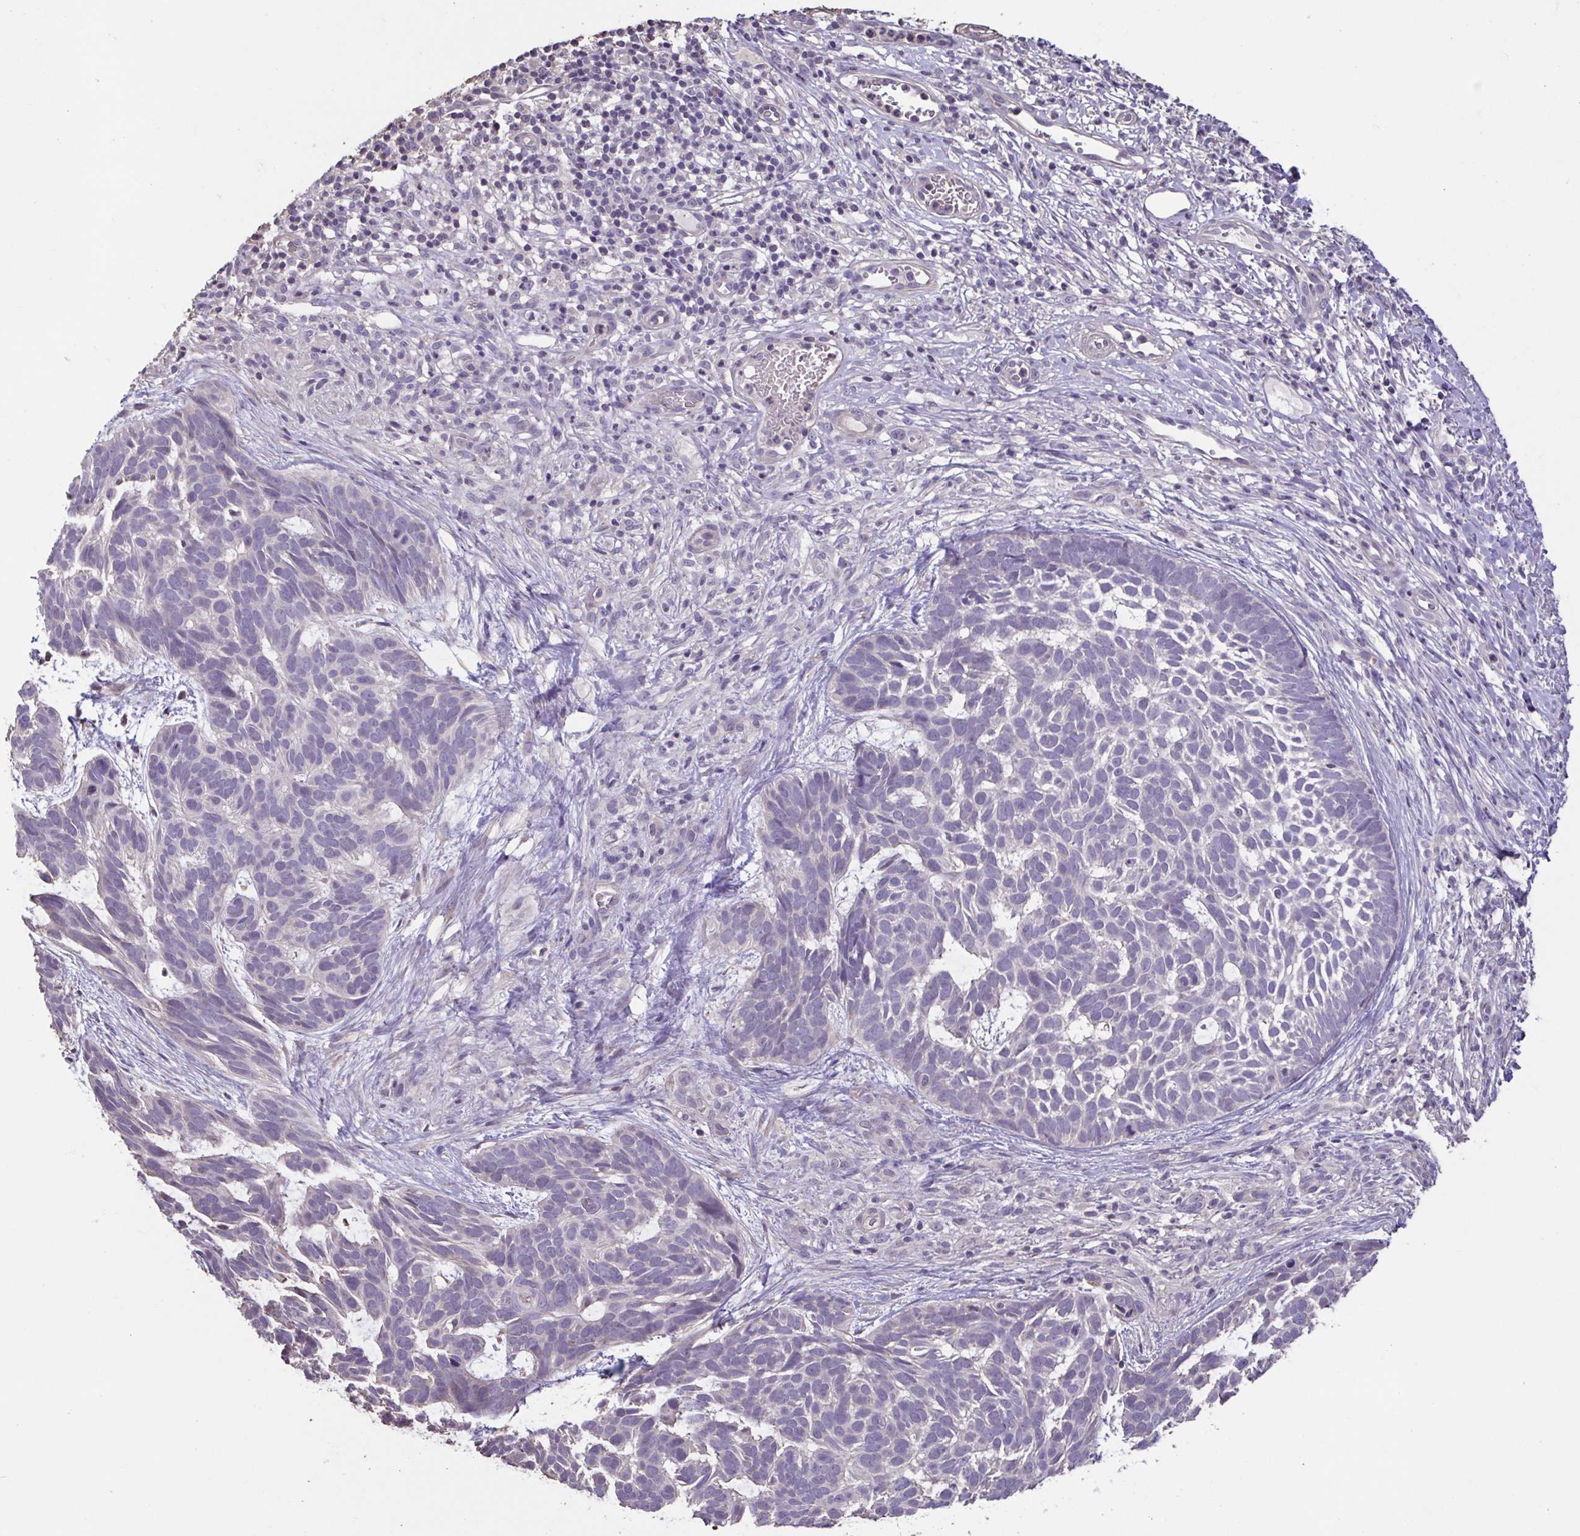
{"staining": {"intensity": "negative", "quantity": "none", "location": "none"}, "tissue": "skin cancer", "cell_type": "Tumor cells", "image_type": "cancer", "snomed": [{"axis": "morphology", "description": "Basal cell carcinoma"}, {"axis": "topography", "description": "Skin"}], "caption": "Photomicrograph shows no protein positivity in tumor cells of basal cell carcinoma (skin) tissue.", "gene": "ACTRT2", "patient": {"sex": "male", "age": 78}}